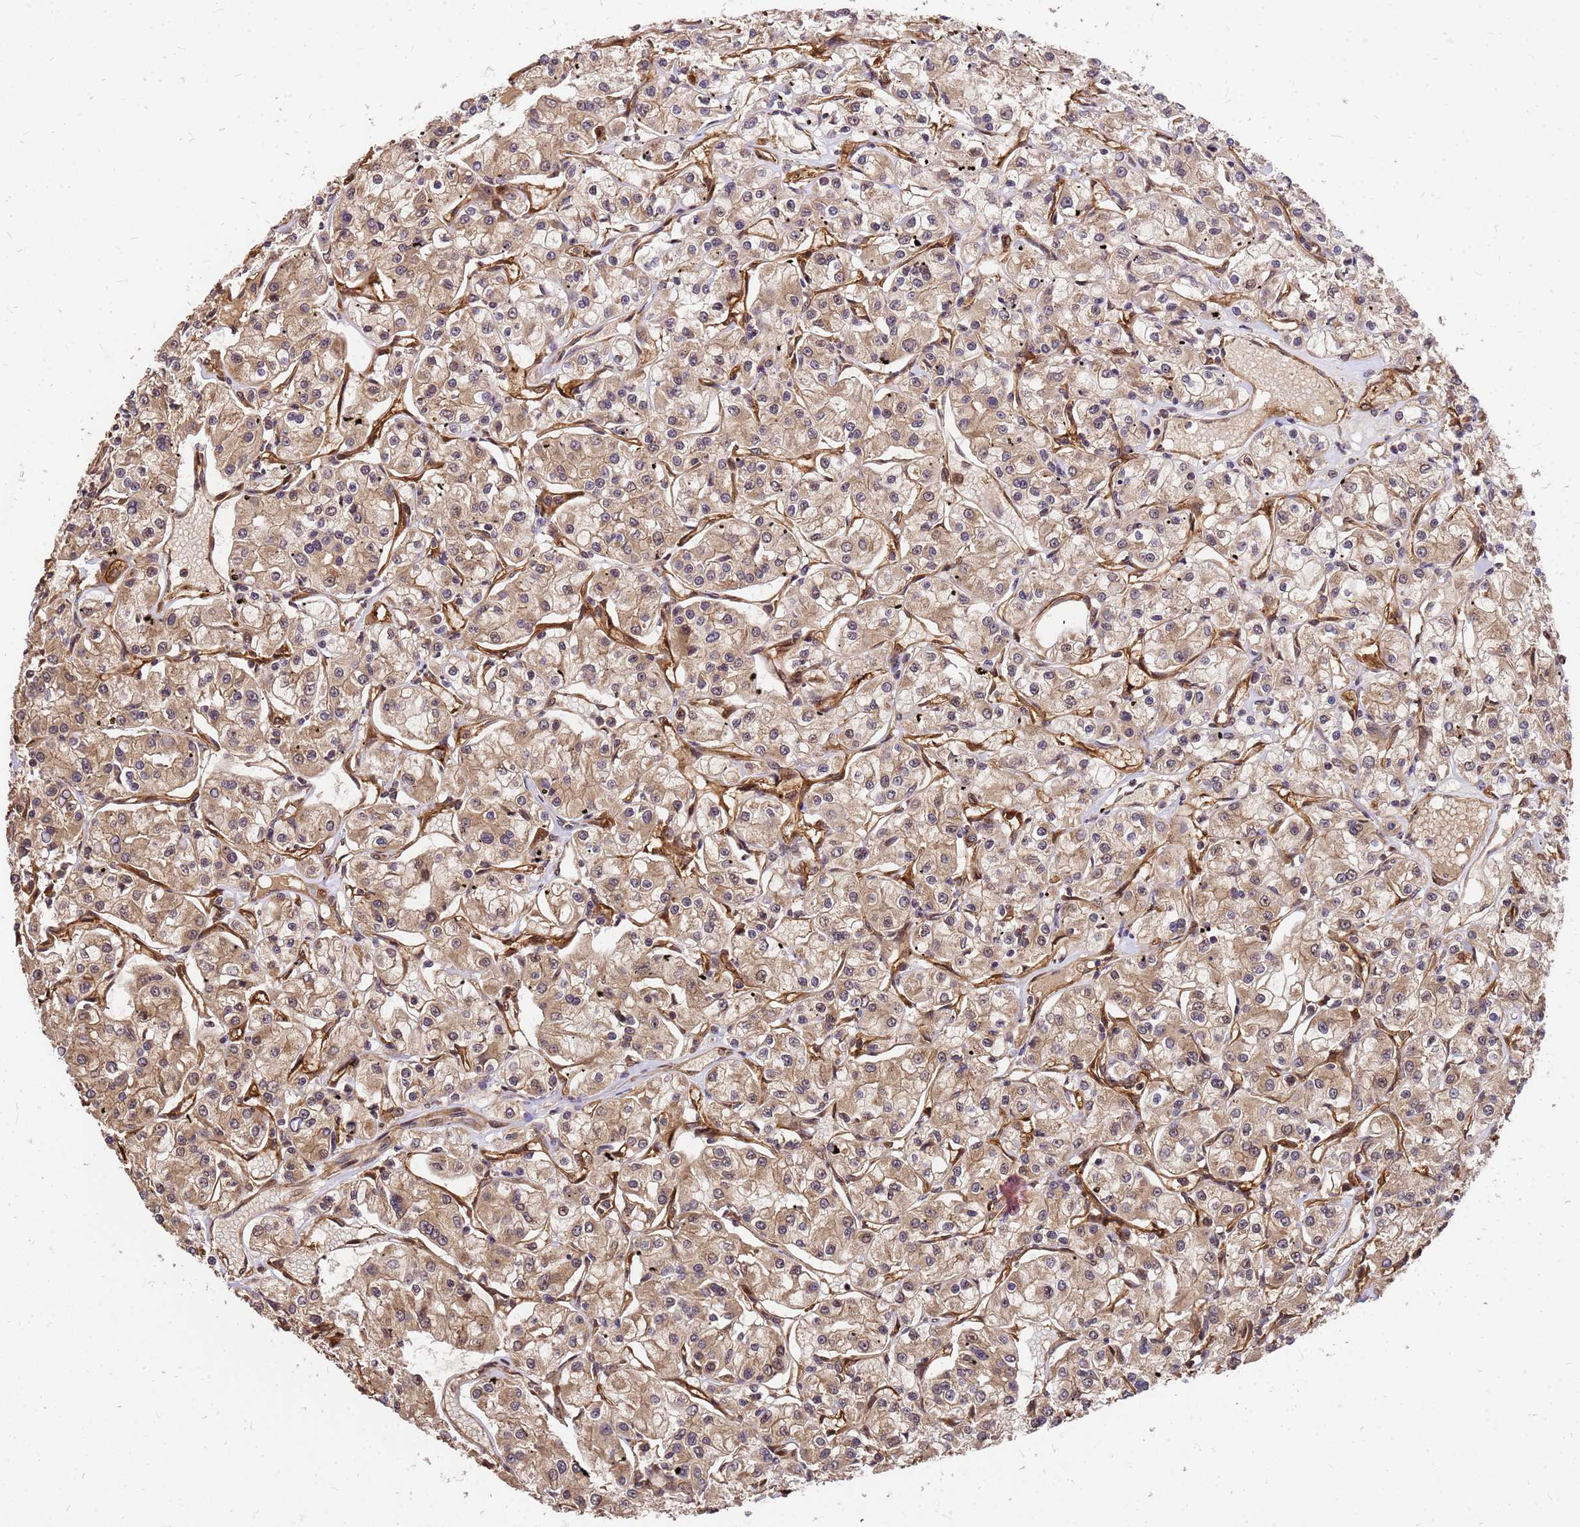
{"staining": {"intensity": "moderate", "quantity": ">75%", "location": "cytoplasmic/membranous"}, "tissue": "renal cancer", "cell_type": "Tumor cells", "image_type": "cancer", "snomed": [{"axis": "morphology", "description": "Adenocarcinoma, NOS"}, {"axis": "topography", "description": "Kidney"}], "caption": "Immunohistochemical staining of human adenocarcinoma (renal) displays medium levels of moderate cytoplasmic/membranous positivity in about >75% of tumor cells. The staining was performed using DAB (3,3'-diaminobenzidine) to visualize the protein expression in brown, while the nuclei were stained in blue with hematoxylin (Magnification: 20x).", "gene": "GPATCH8", "patient": {"sex": "female", "age": 59}}